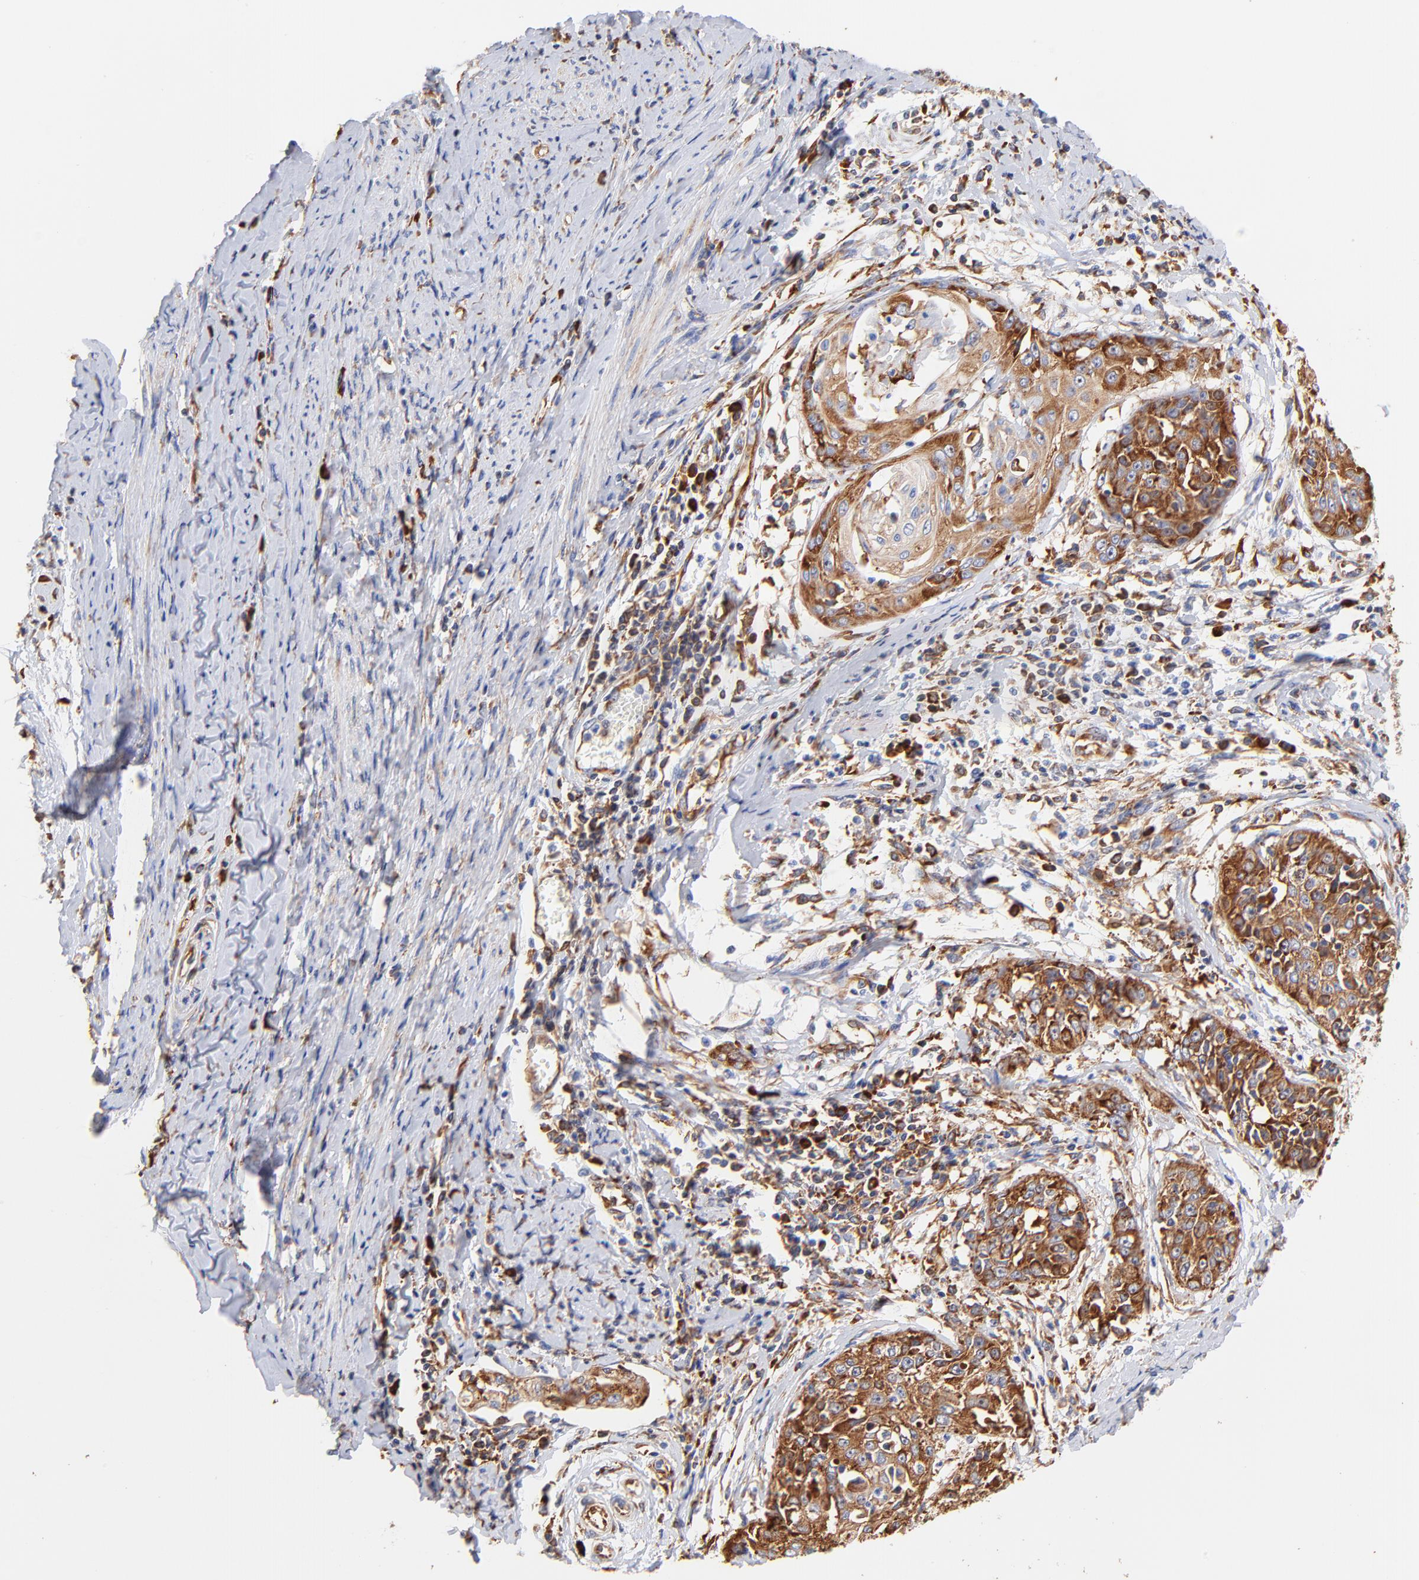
{"staining": {"intensity": "strong", "quantity": ">75%", "location": "cytoplasmic/membranous"}, "tissue": "cervical cancer", "cell_type": "Tumor cells", "image_type": "cancer", "snomed": [{"axis": "morphology", "description": "Squamous cell carcinoma, NOS"}, {"axis": "topography", "description": "Cervix"}], "caption": "A micrograph of squamous cell carcinoma (cervical) stained for a protein demonstrates strong cytoplasmic/membranous brown staining in tumor cells. (DAB (3,3'-diaminobenzidine) = brown stain, brightfield microscopy at high magnification).", "gene": "RPL27", "patient": {"sex": "female", "age": 64}}